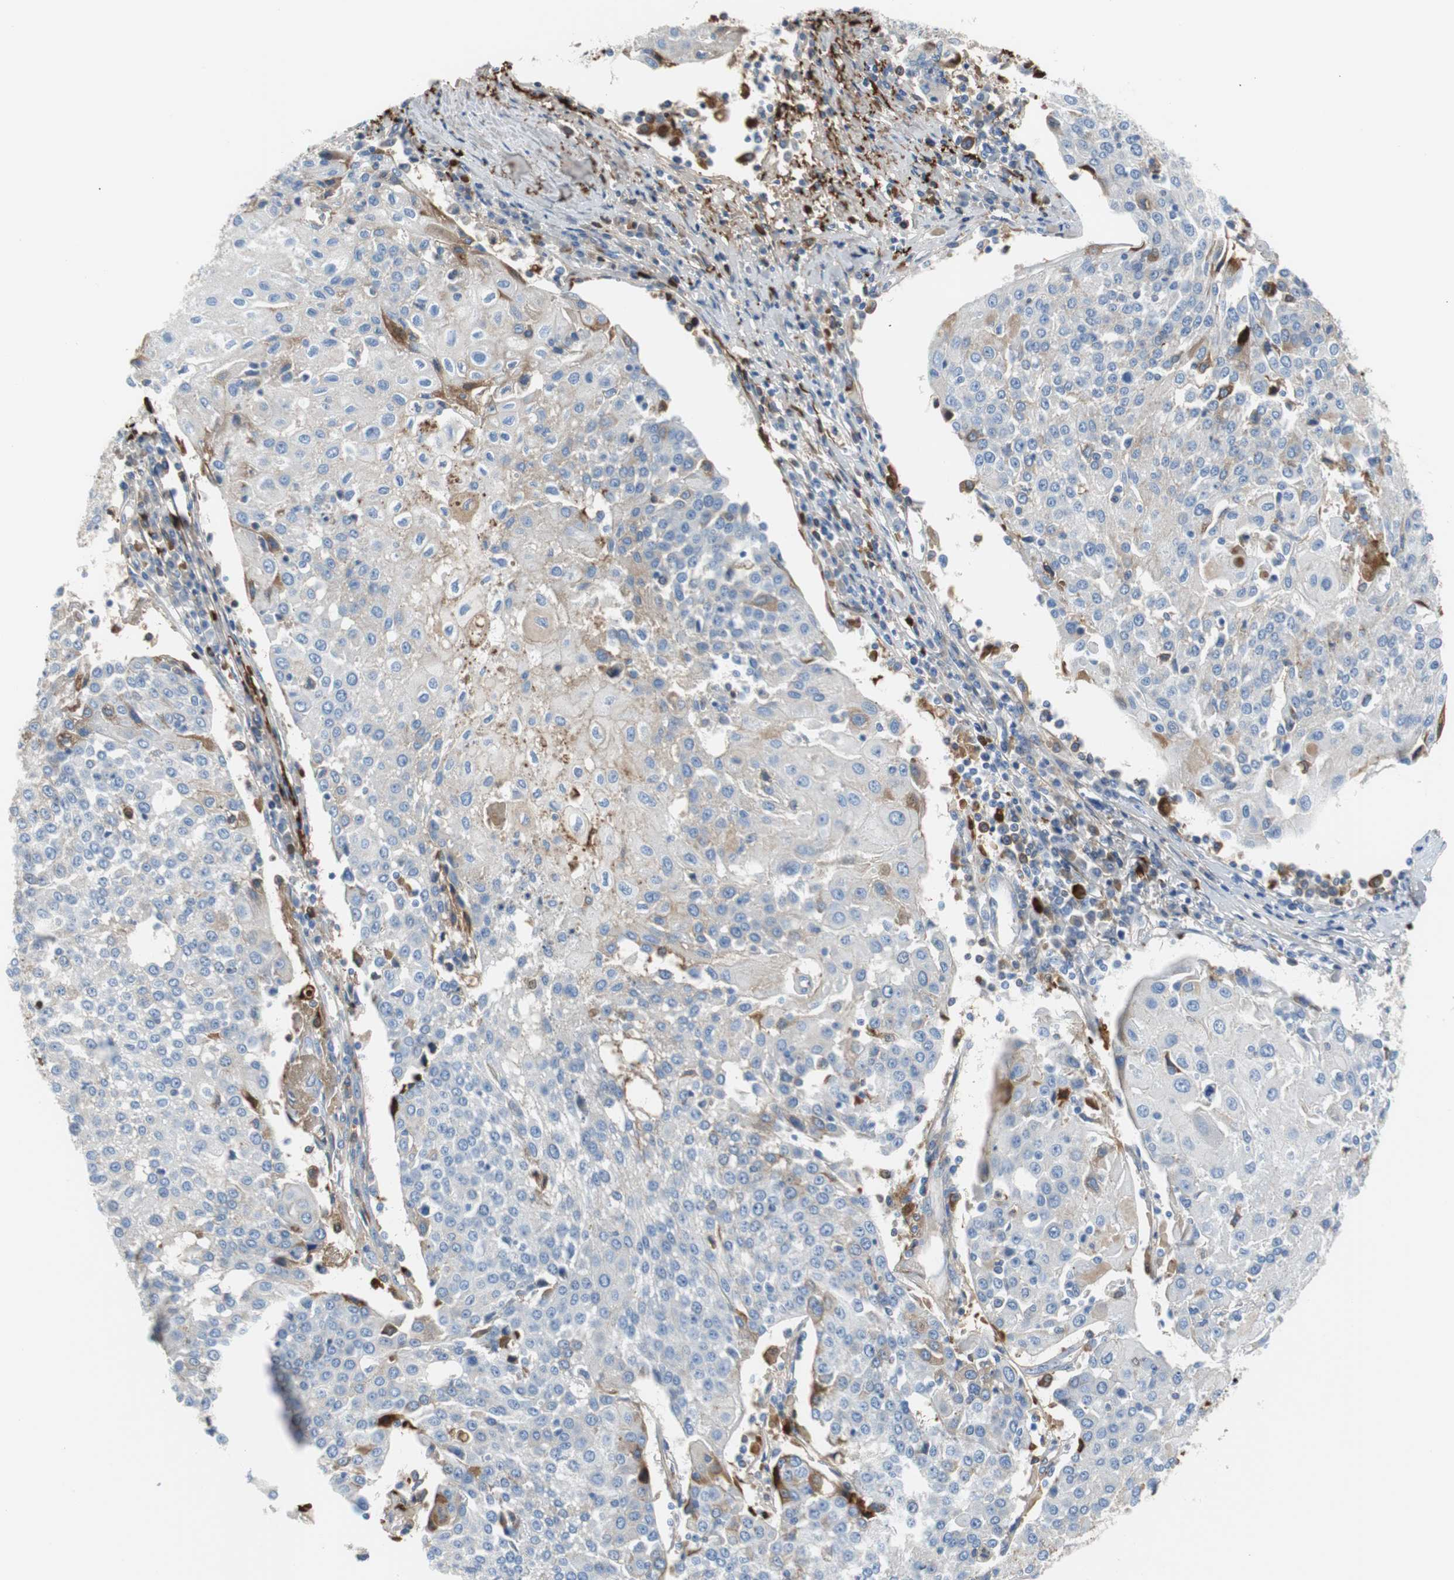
{"staining": {"intensity": "weak", "quantity": "25%-75%", "location": "cytoplasmic/membranous"}, "tissue": "urothelial cancer", "cell_type": "Tumor cells", "image_type": "cancer", "snomed": [{"axis": "morphology", "description": "Urothelial carcinoma, High grade"}, {"axis": "topography", "description": "Urinary bladder"}], "caption": "About 25%-75% of tumor cells in urothelial cancer display weak cytoplasmic/membranous protein positivity as visualized by brown immunohistochemical staining.", "gene": "APCS", "patient": {"sex": "female", "age": 85}}